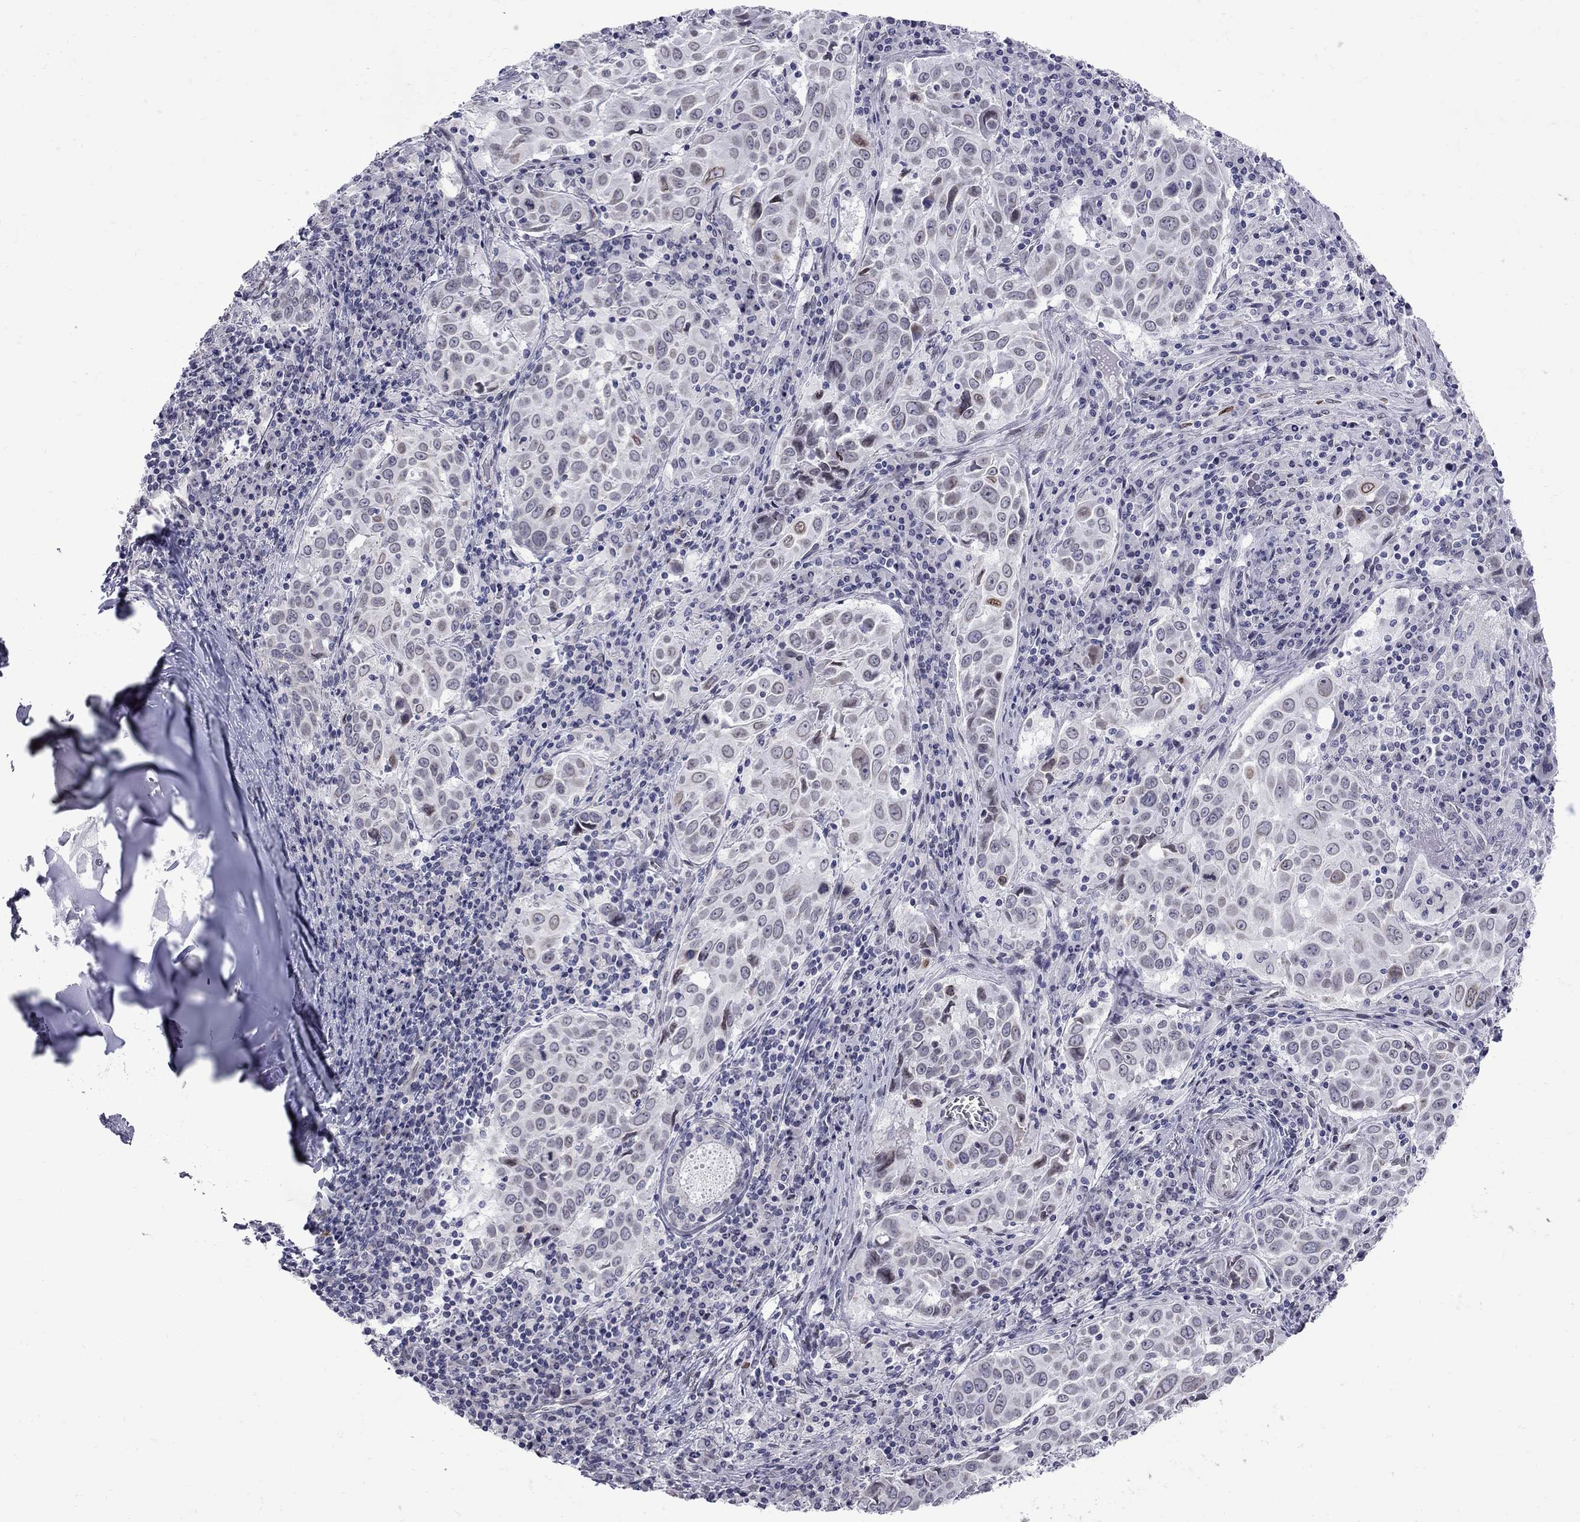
{"staining": {"intensity": "weak", "quantity": "<25%", "location": "cytoplasmic/membranous"}, "tissue": "lung cancer", "cell_type": "Tumor cells", "image_type": "cancer", "snomed": [{"axis": "morphology", "description": "Squamous cell carcinoma, NOS"}, {"axis": "topography", "description": "Lung"}], "caption": "A high-resolution micrograph shows immunohistochemistry (IHC) staining of squamous cell carcinoma (lung), which displays no significant expression in tumor cells.", "gene": "CLTCL1", "patient": {"sex": "male", "age": 57}}